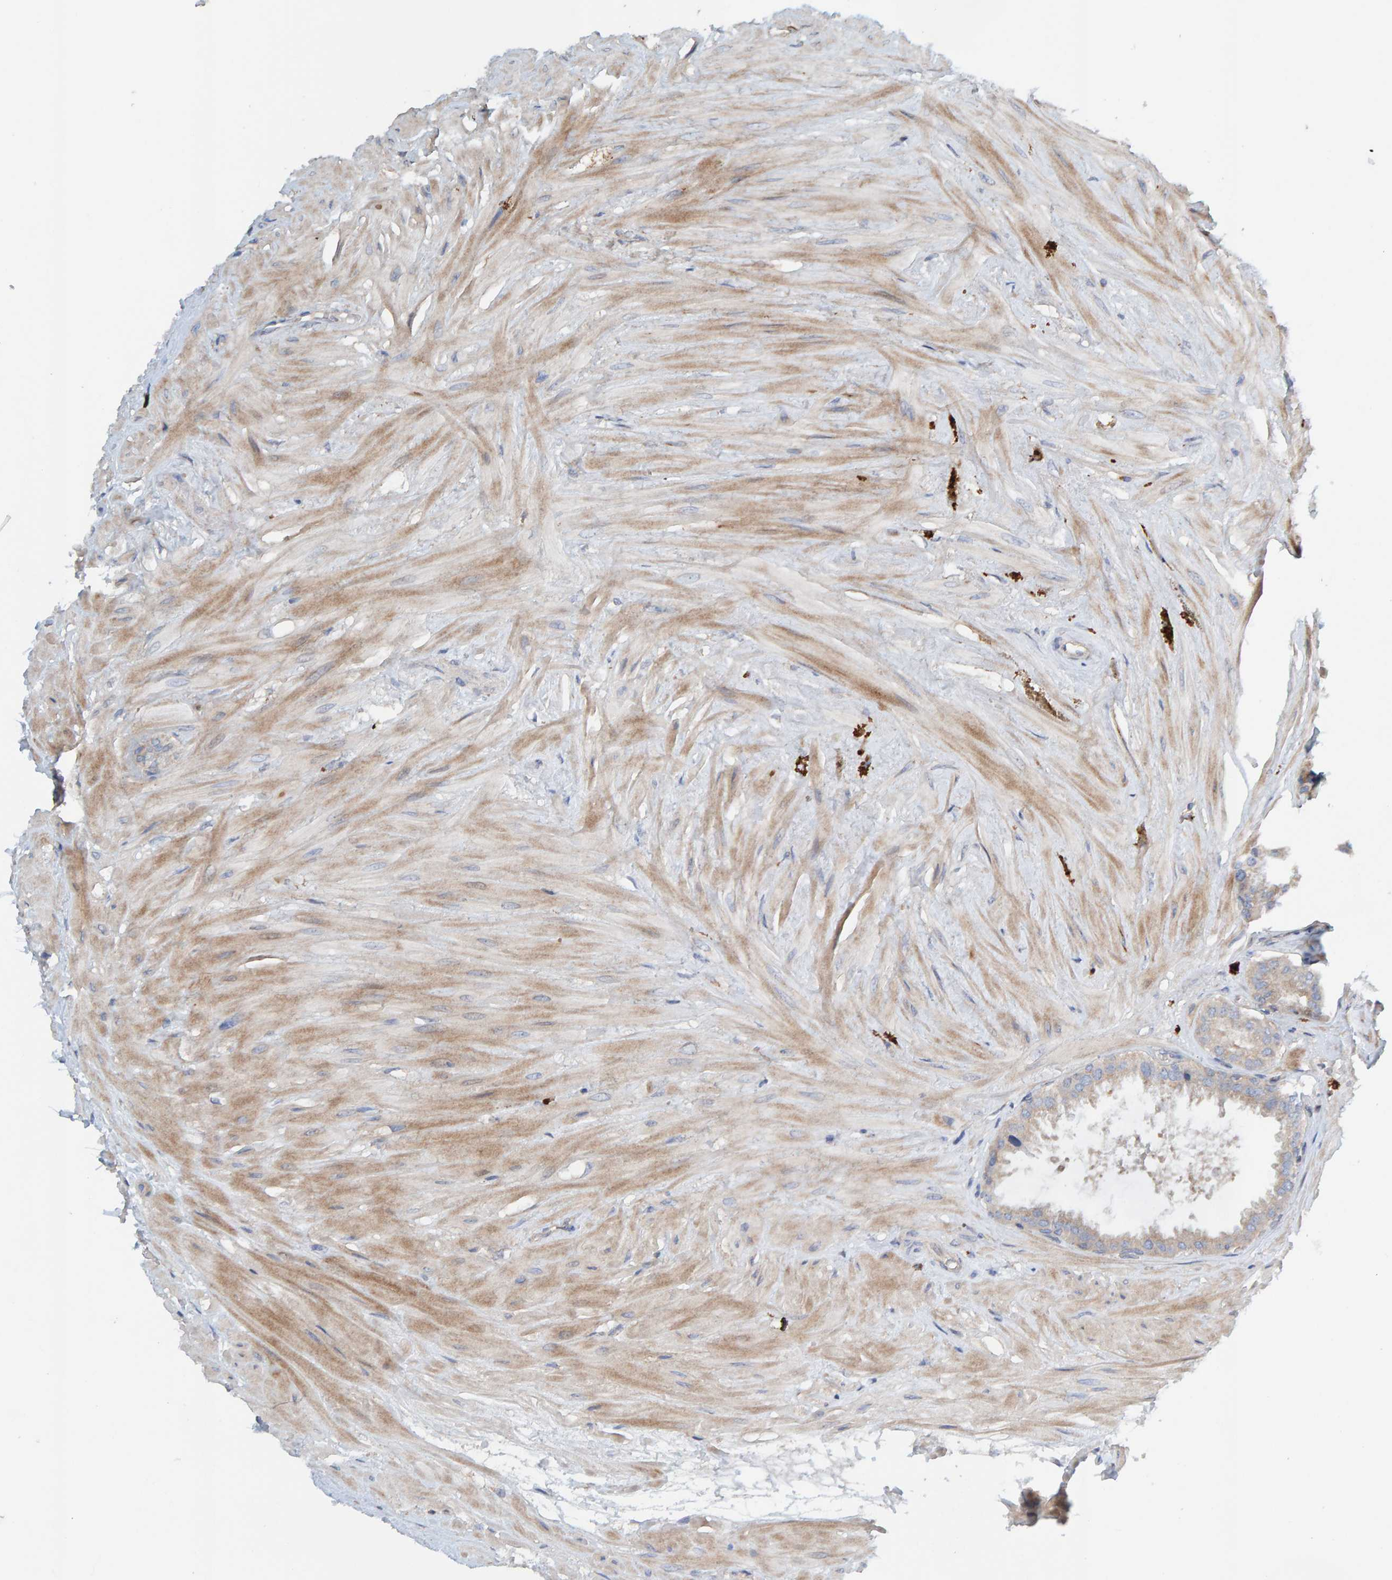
{"staining": {"intensity": "weak", "quantity": ">75%", "location": "cytoplasmic/membranous"}, "tissue": "seminal vesicle", "cell_type": "Glandular cells", "image_type": "normal", "snomed": [{"axis": "morphology", "description": "Normal tissue, NOS"}, {"axis": "topography", "description": "Seminal veicle"}], "caption": "DAB immunohistochemical staining of normal human seminal vesicle demonstrates weak cytoplasmic/membranous protein staining in about >75% of glandular cells.", "gene": "CCM2", "patient": {"sex": "male", "age": 46}}